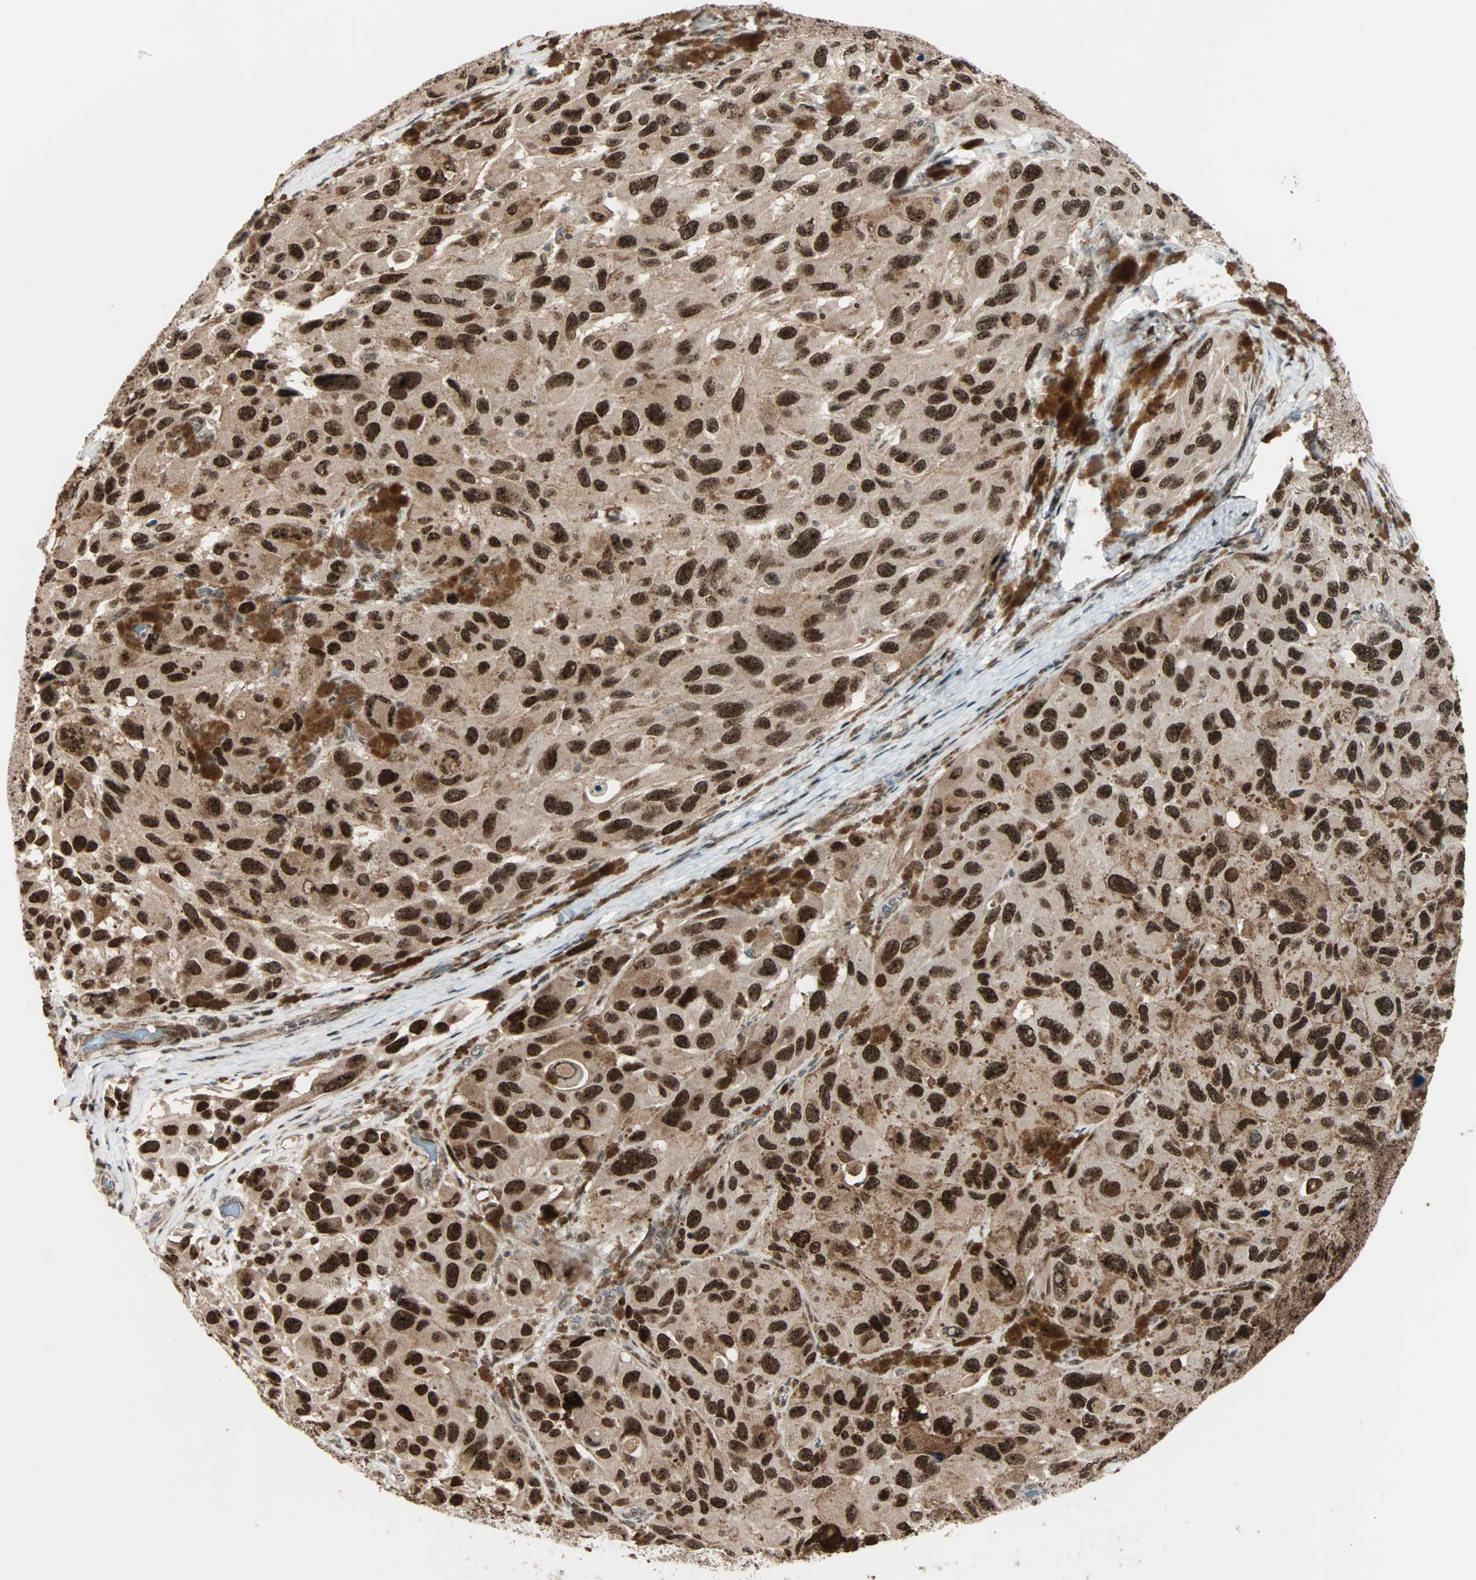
{"staining": {"intensity": "strong", "quantity": ">75%", "location": "cytoplasmic/membranous,nuclear"}, "tissue": "melanoma", "cell_type": "Tumor cells", "image_type": "cancer", "snomed": [{"axis": "morphology", "description": "Malignant melanoma, NOS"}, {"axis": "topography", "description": "Skin"}], "caption": "An image of human malignant melanoma stained for a protein shows strong cytoplasmic/membranous and nuclear brown staining in tumor cells. (Stains: DAB (3,3'-diaminobenzidine) in brown, nuclei in blue, Microscopy: brightfield microscopy at high magnification).", "gene": "CBX4", "patient": {"sex": "female", "age": 73}}